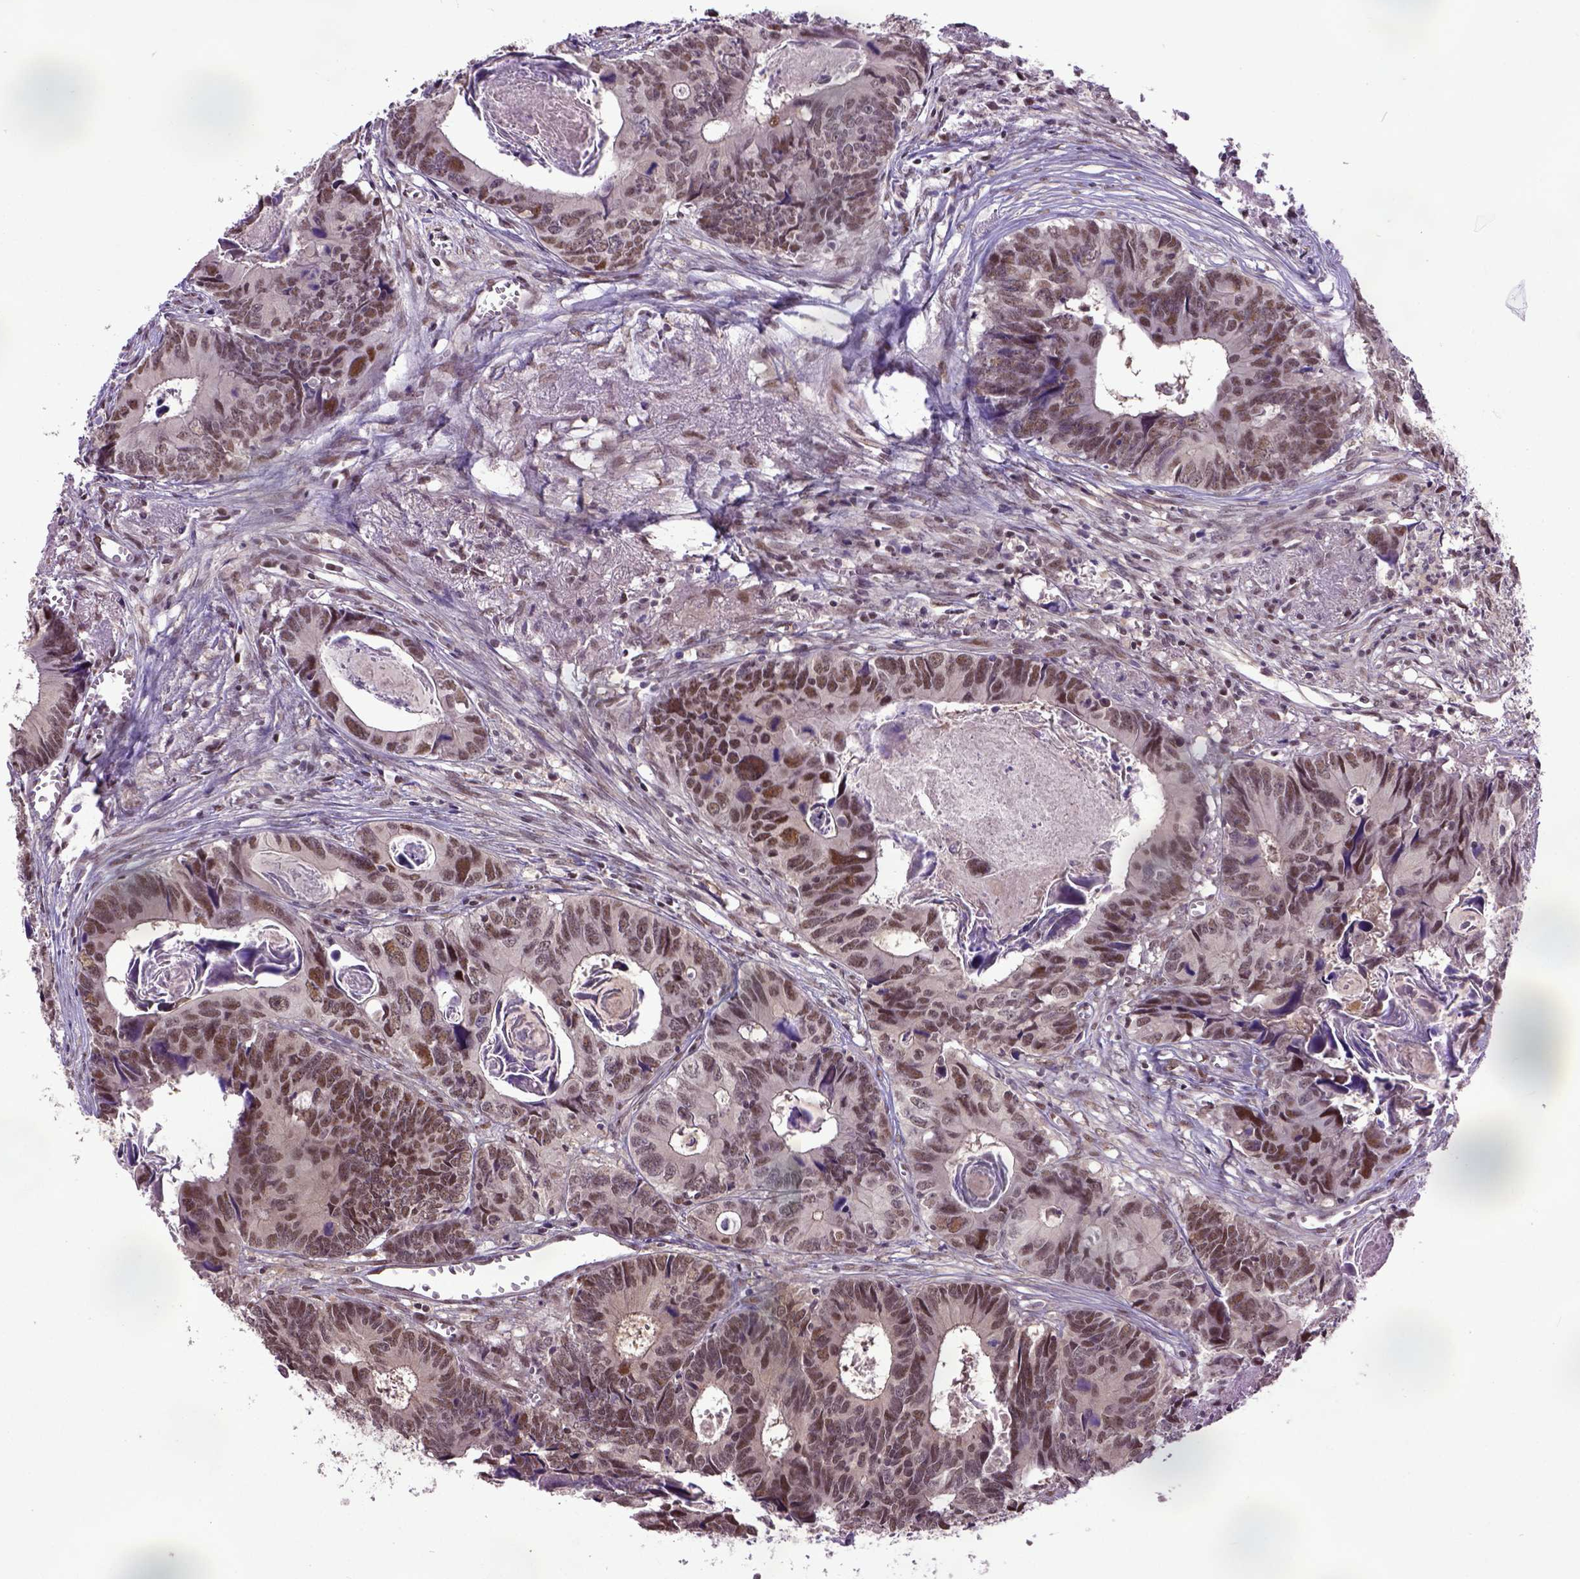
{"staining": {"intensity": "moderate", "quantity": ">75%", "location": "nuclear"}, "tissue": "colorectal cancer", "cell_type": "Tumor cells", "image_type": "cancer", "snomed": [{"axis": "morphology", "description": "Adenocarcinoma, NOS"}, {"axis": "topography", "description": "Colon"}], "caption": "About >75% of tumor cells in adenocarcinoma (colorectal) demonstrate moderate nuclear protein expression as visualized by brown immunohistochemical staining.", "gene": "UBA3", "patient": {"sex": "female", "age": 82}}